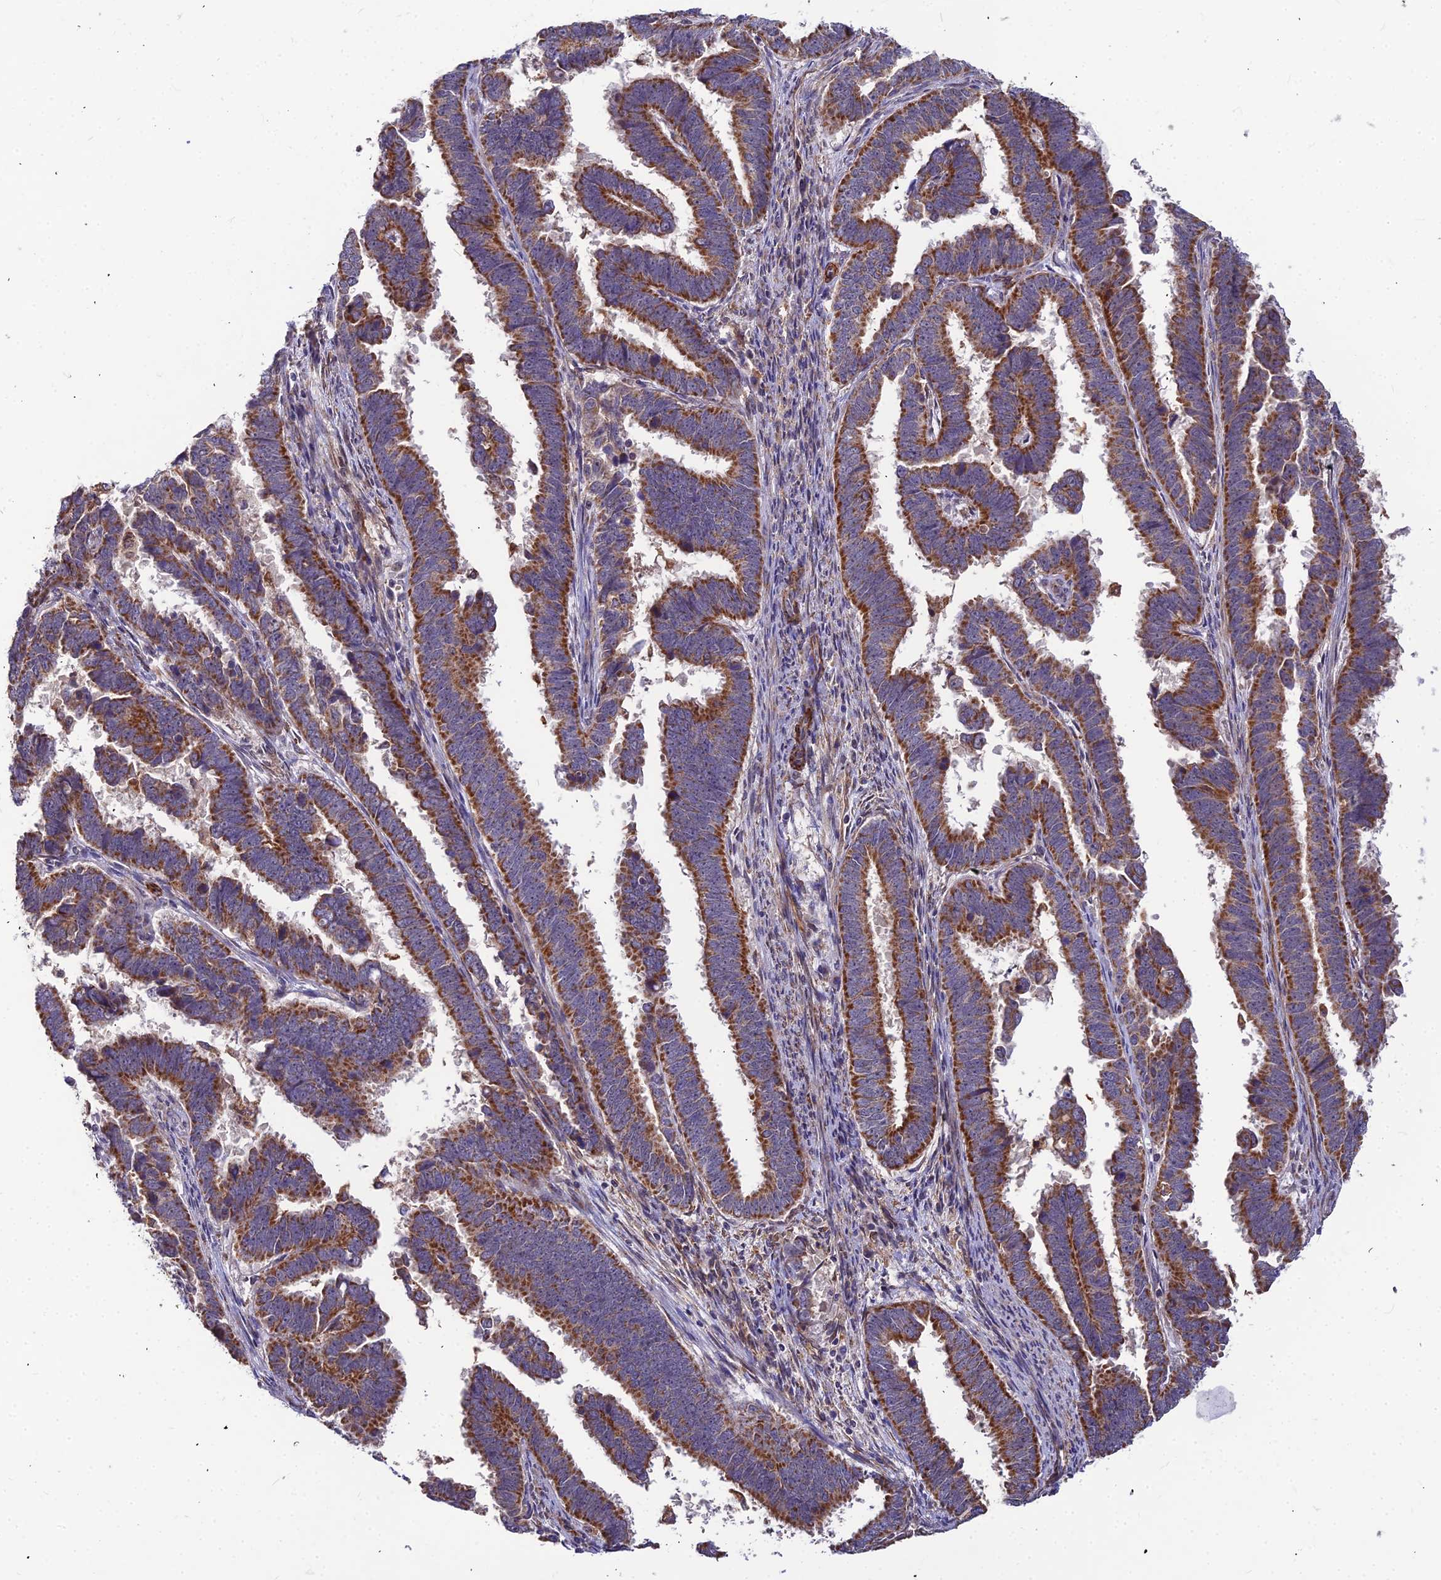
{"staining": {"intensity": "moderate", "quantity": ">75%", "location": "cytoplasmic/membranous"}, "tissue": "endometrial cancer", "cell_type": "Tumor cells", "image_type": "cancer", "snomed": [{"axis": "morphology", "description": "Adenocarcinoma, NOS"}, {"axis": "topography", "description": "Endometrium"}], "caption": "IHC staining of endometrial cancer (adenocarcinoma), which exhibits medium levels of moderate cytoplasmic/membranous positivity in approximately >75% of tumor cells indicating moderate cytoplasmic/membranous protein positivity. The staining was performed using DAB (3,3'-diaminobenzidine) (brown) for protein detection and nuclei were counterstained in hematoxylin (blue).", "gene": "LEKR1", "patient": {"sex": "female", "age": 75}}